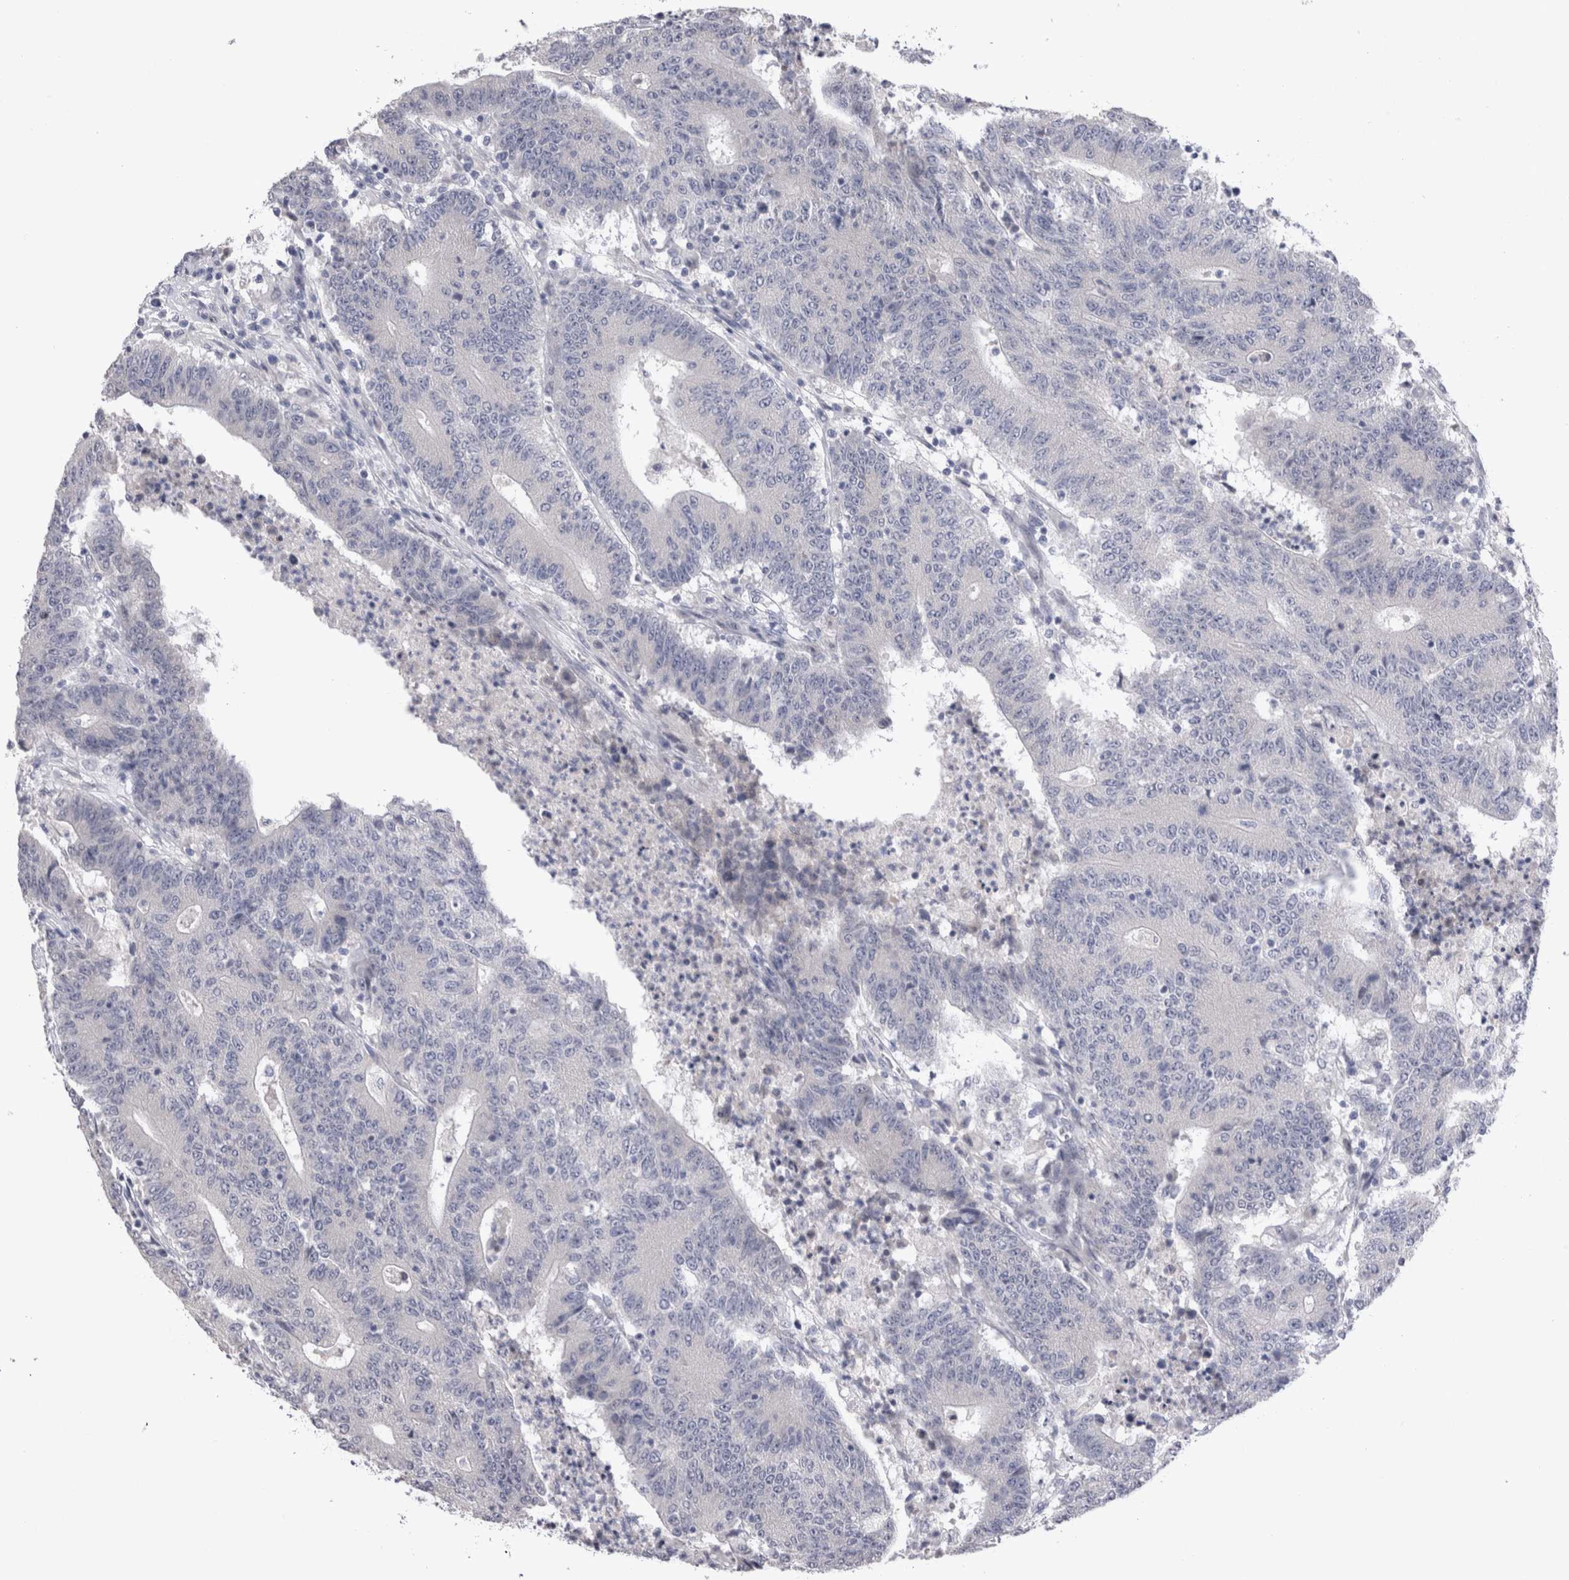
{"staining": {"intensity": "negative", "quantity": "none", "location": "none"}, "tissue": "colorectal cancer", "cell_type": "Tumor cells", "image_type": "cancer", "snomed": [{"axis": "morphology", "description": "Normal tissue, NOS"}, {"axis": "morphology", "description": "Adenocarcinoma, NOS"}, {"axis": "topography", "description": "Colon"}], "caption": "Immunohistochemical staining of human colorectal cancer (adenocarcinoma) shows no significant staining in tumor cells.", "gene": "CRYBG1", "patient": {"sex": "female", "age": 75}}